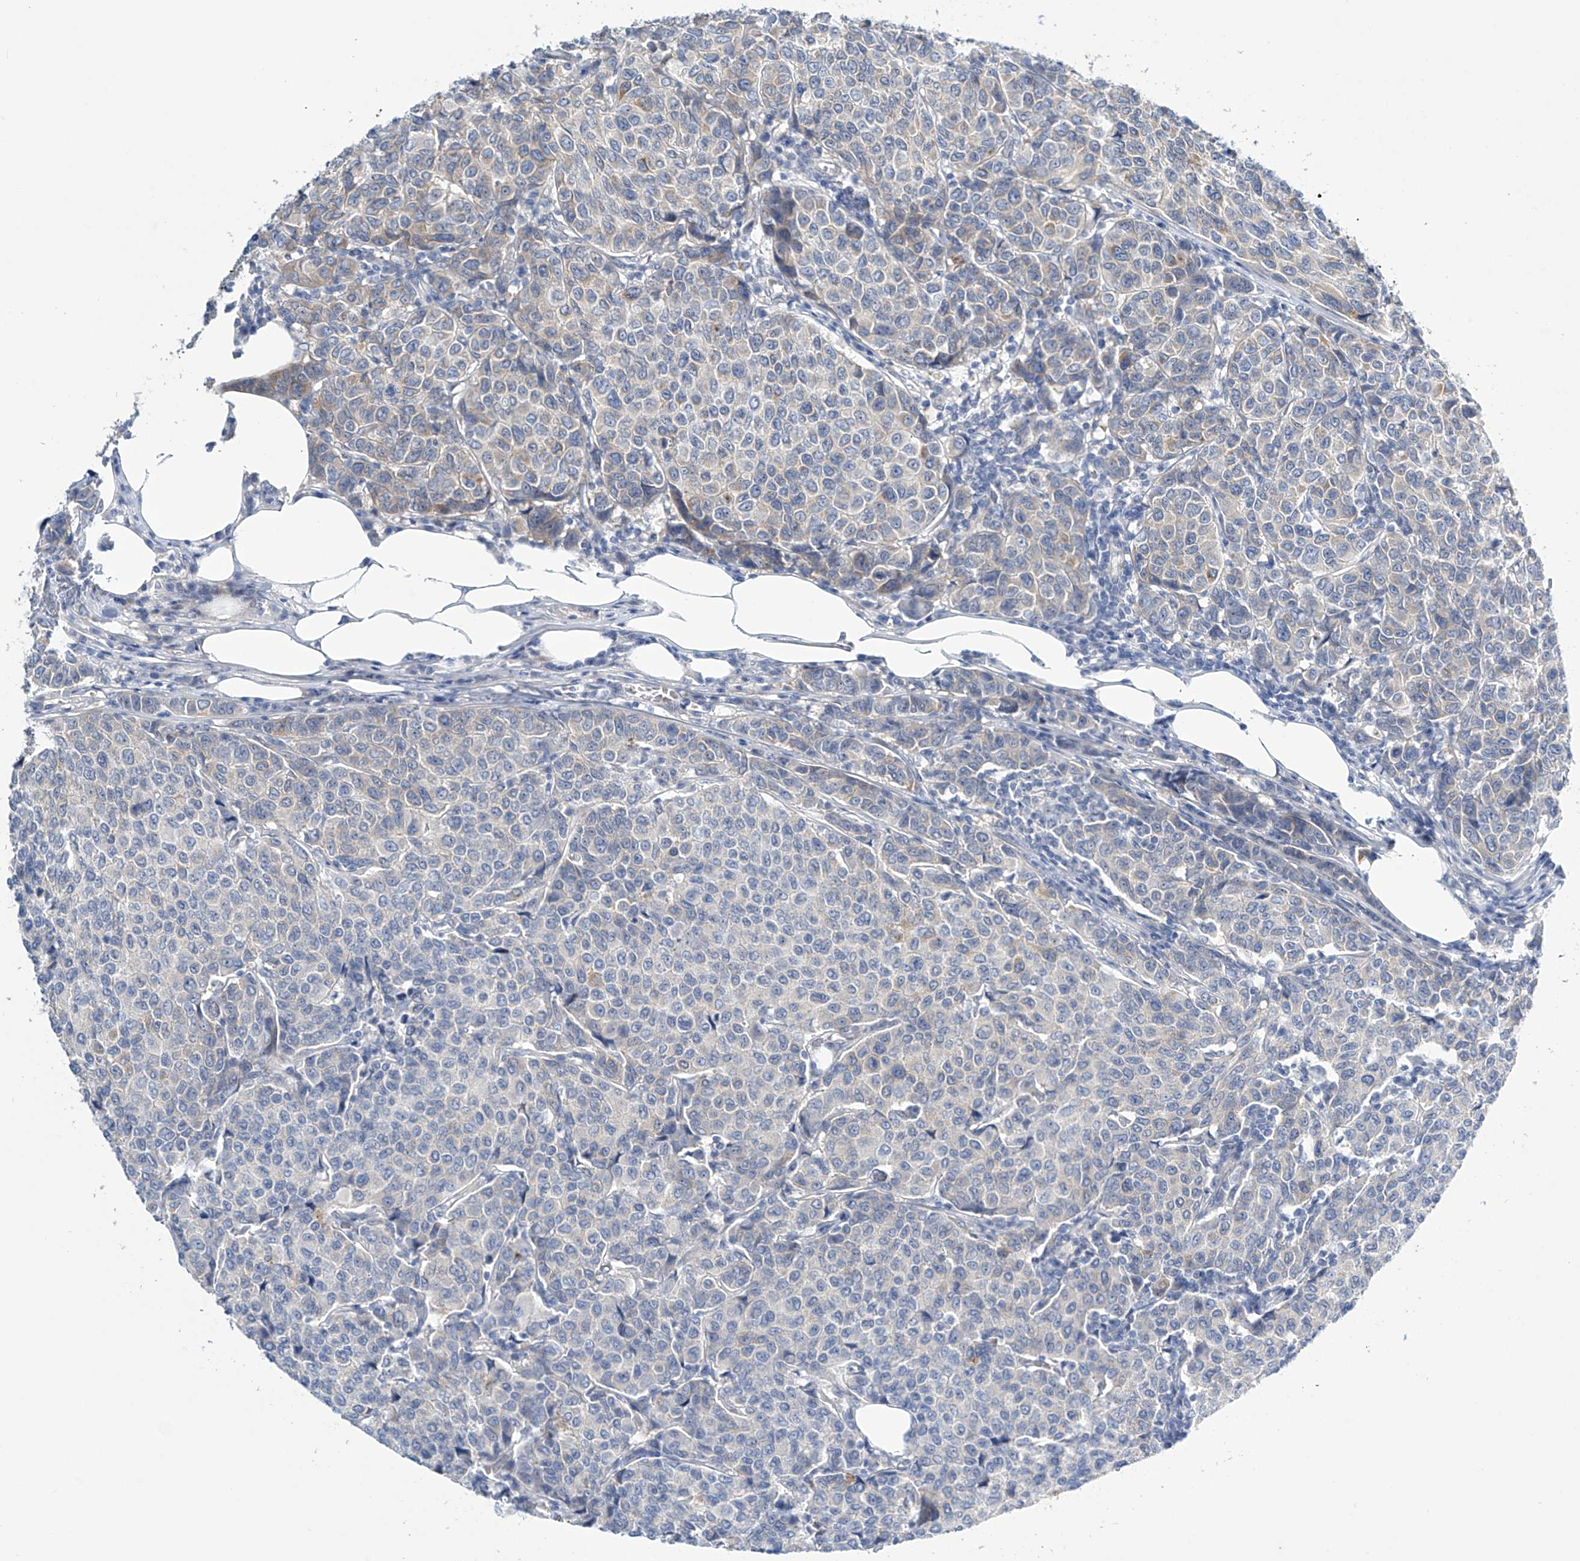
{"staining": {"intensity": "weak", "quantity": "<25%", "location": "cytoplasmic/membranous"}, "tissue": "breast cancer", "cell_type": "Tumor cells", "image_type": "cancer", "snomed": [{"axis": "morphology", "description": "Duct carcinoma"}, {"axis": "topography", "description": "Breast"}], "caption": "This micrograph is of breast cancer stained with IHC to label a protein in brown with the nuclei are counter-stained blue. There is no positivity in tumor cells. (DAB (3,3'-diaminobenzidine) immunohistochemistry (IHC) visualized using brightfield microscopy, high magnification).", "gene": "TRIM60", "patient": {"sex": "female", "age": 55}}